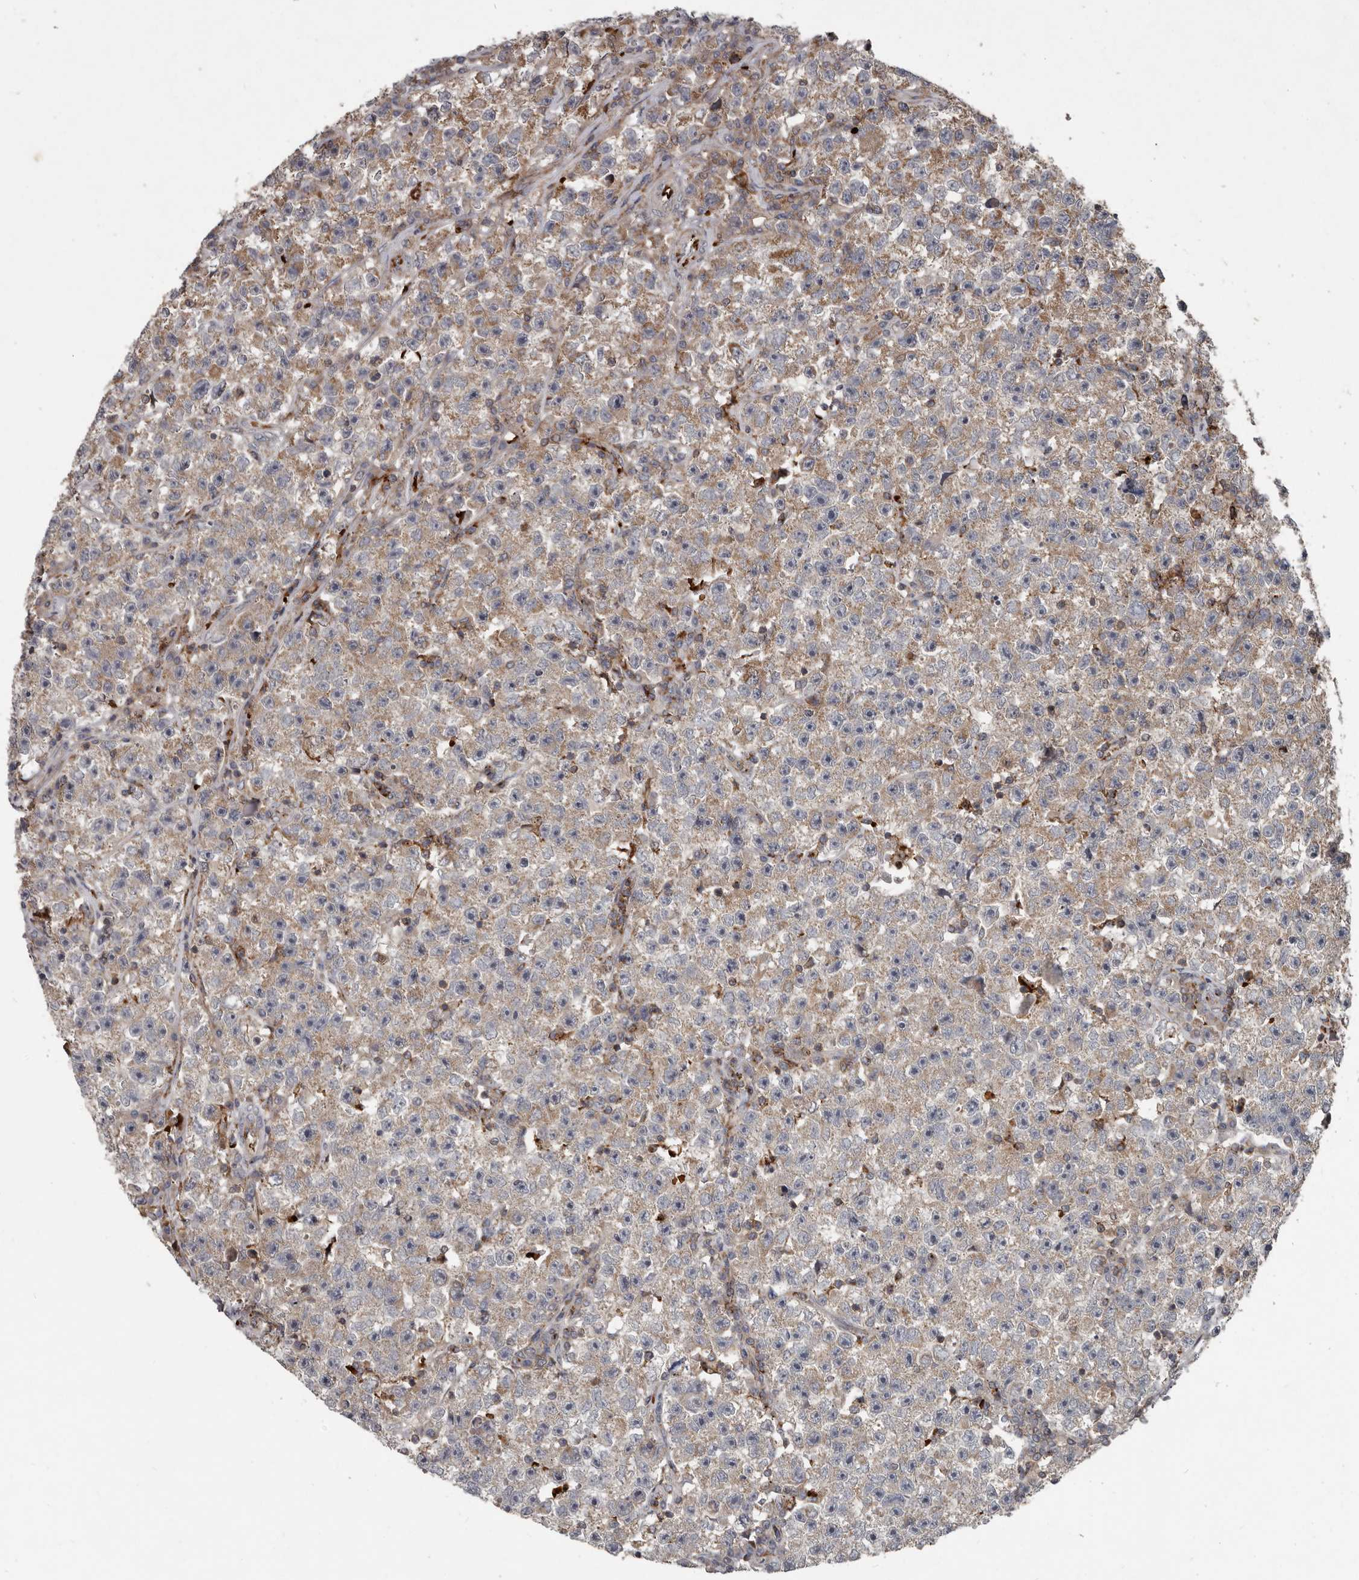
{"staining": {"intensity": "weak", "quantity": ">75%", "location": "cytoplasmic/membranous"}, "tissue": "testis cancer", "cell_type": "Tumor cells", "image_type": "cancer", "snomed": [{"axis": "morphology", "description": "Seminoma, NOS"}, {"axis": "topography", "description": "Testis"}], "caption": "A low amount of weak cytoplasmic/membranous expression is present in approximately >75% of tumor cells in testis cancer (seminoma) tissue.", "gene": "FBXO31", "patient": {"sex": "male", "age": 22}}